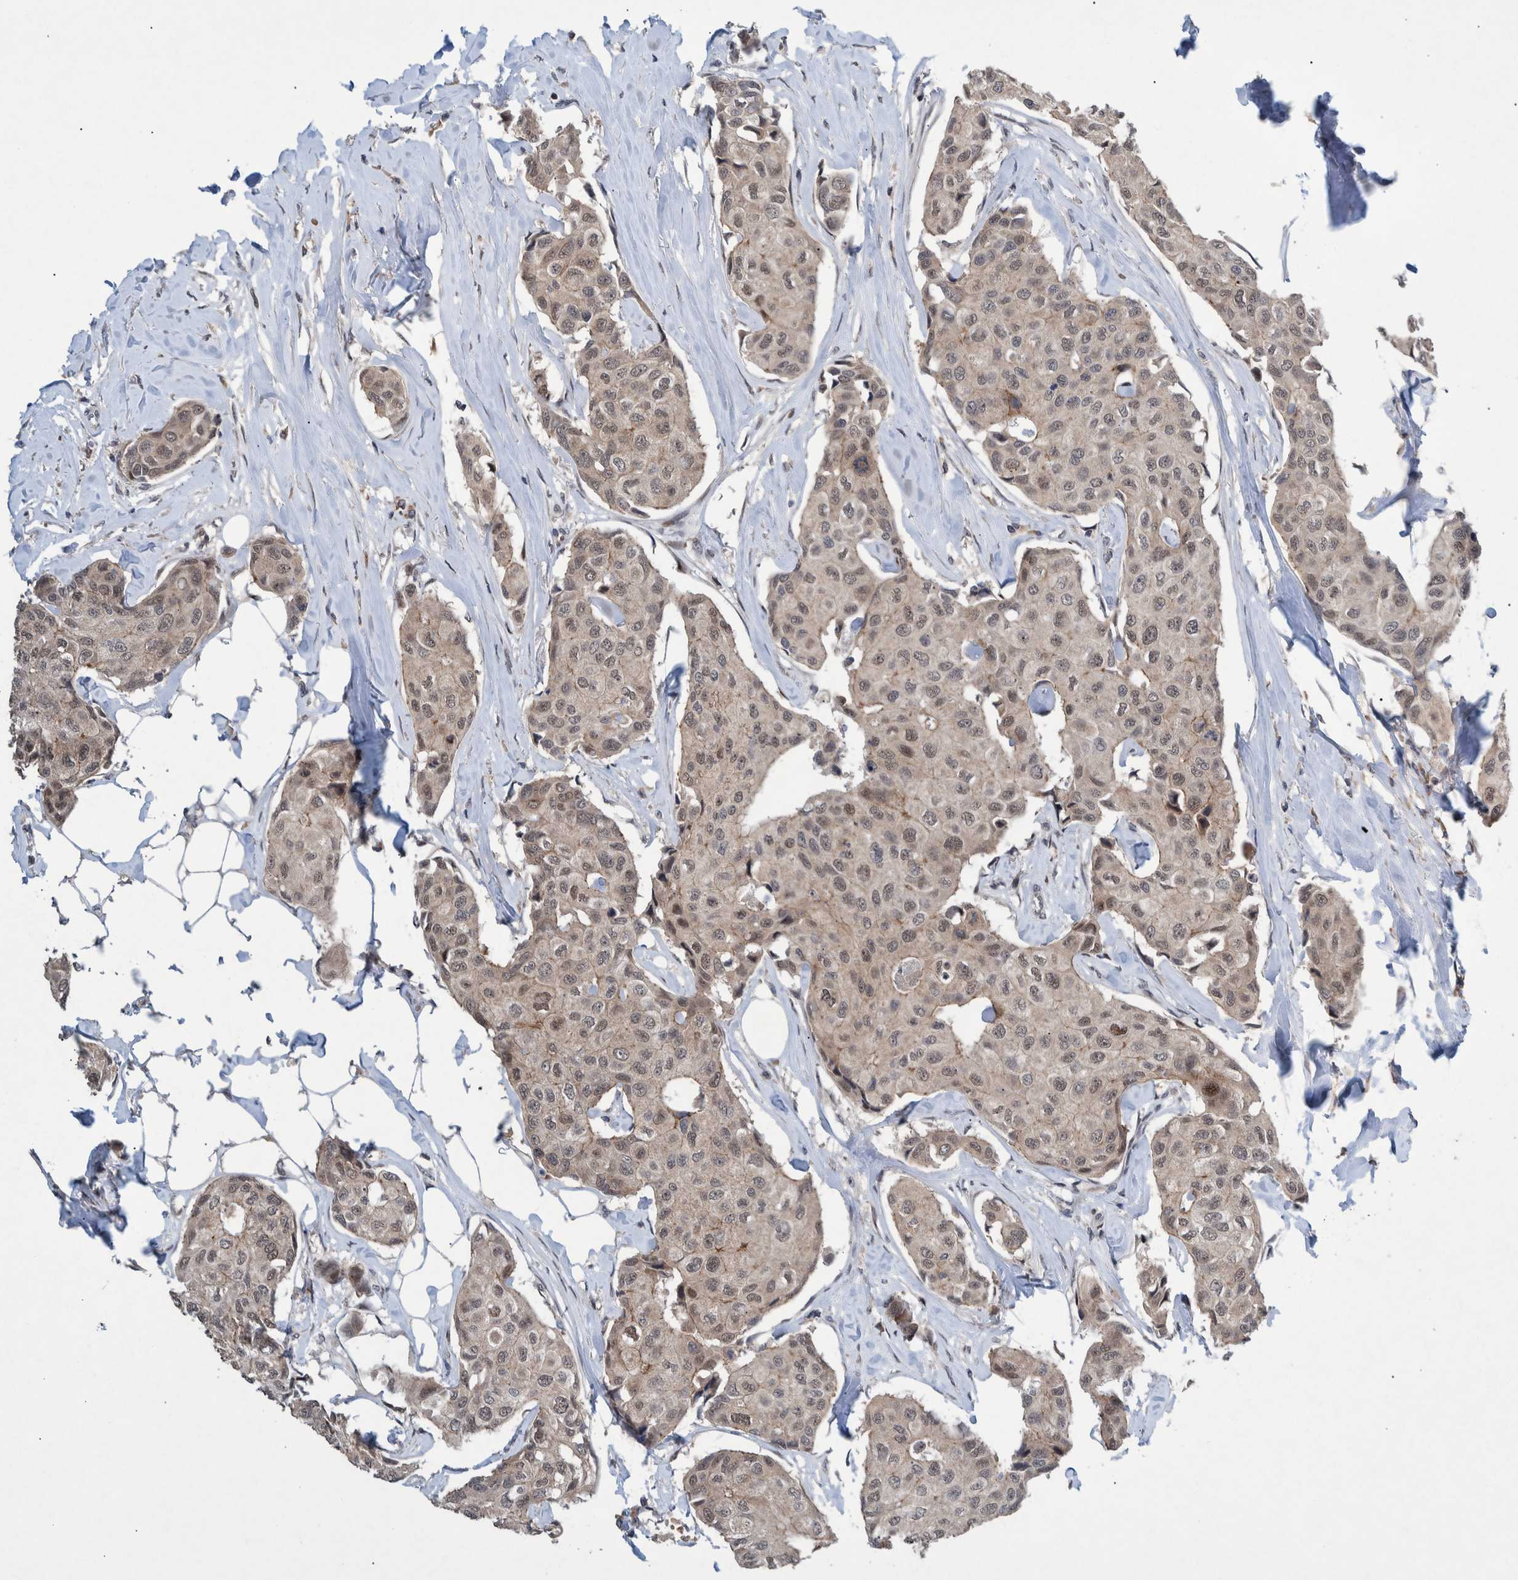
{"staining": {"intensity": "weak", "quantity": ">75%", "location": "cytoplasmic/membranous,nuclear"}, "tissue": "breast cancer", "cell_type": "Tumor cells", "image_type": "cancer", "snomed": [{"axis": "morphology", "description": "Duct carcinoma"}, {"axis": "topography", "description": "Breast"}], "caption": "Immunohistochemistry micrograph of human breast intraductal carcinoma stained for a protein (brown), which demonstrates low levels of weak cytoplasmic/membranous and nuclear expression in approximately >75% of tumor cells.", "gene": "ESRP1", "patient": {"sex": "female", "age": 80}}